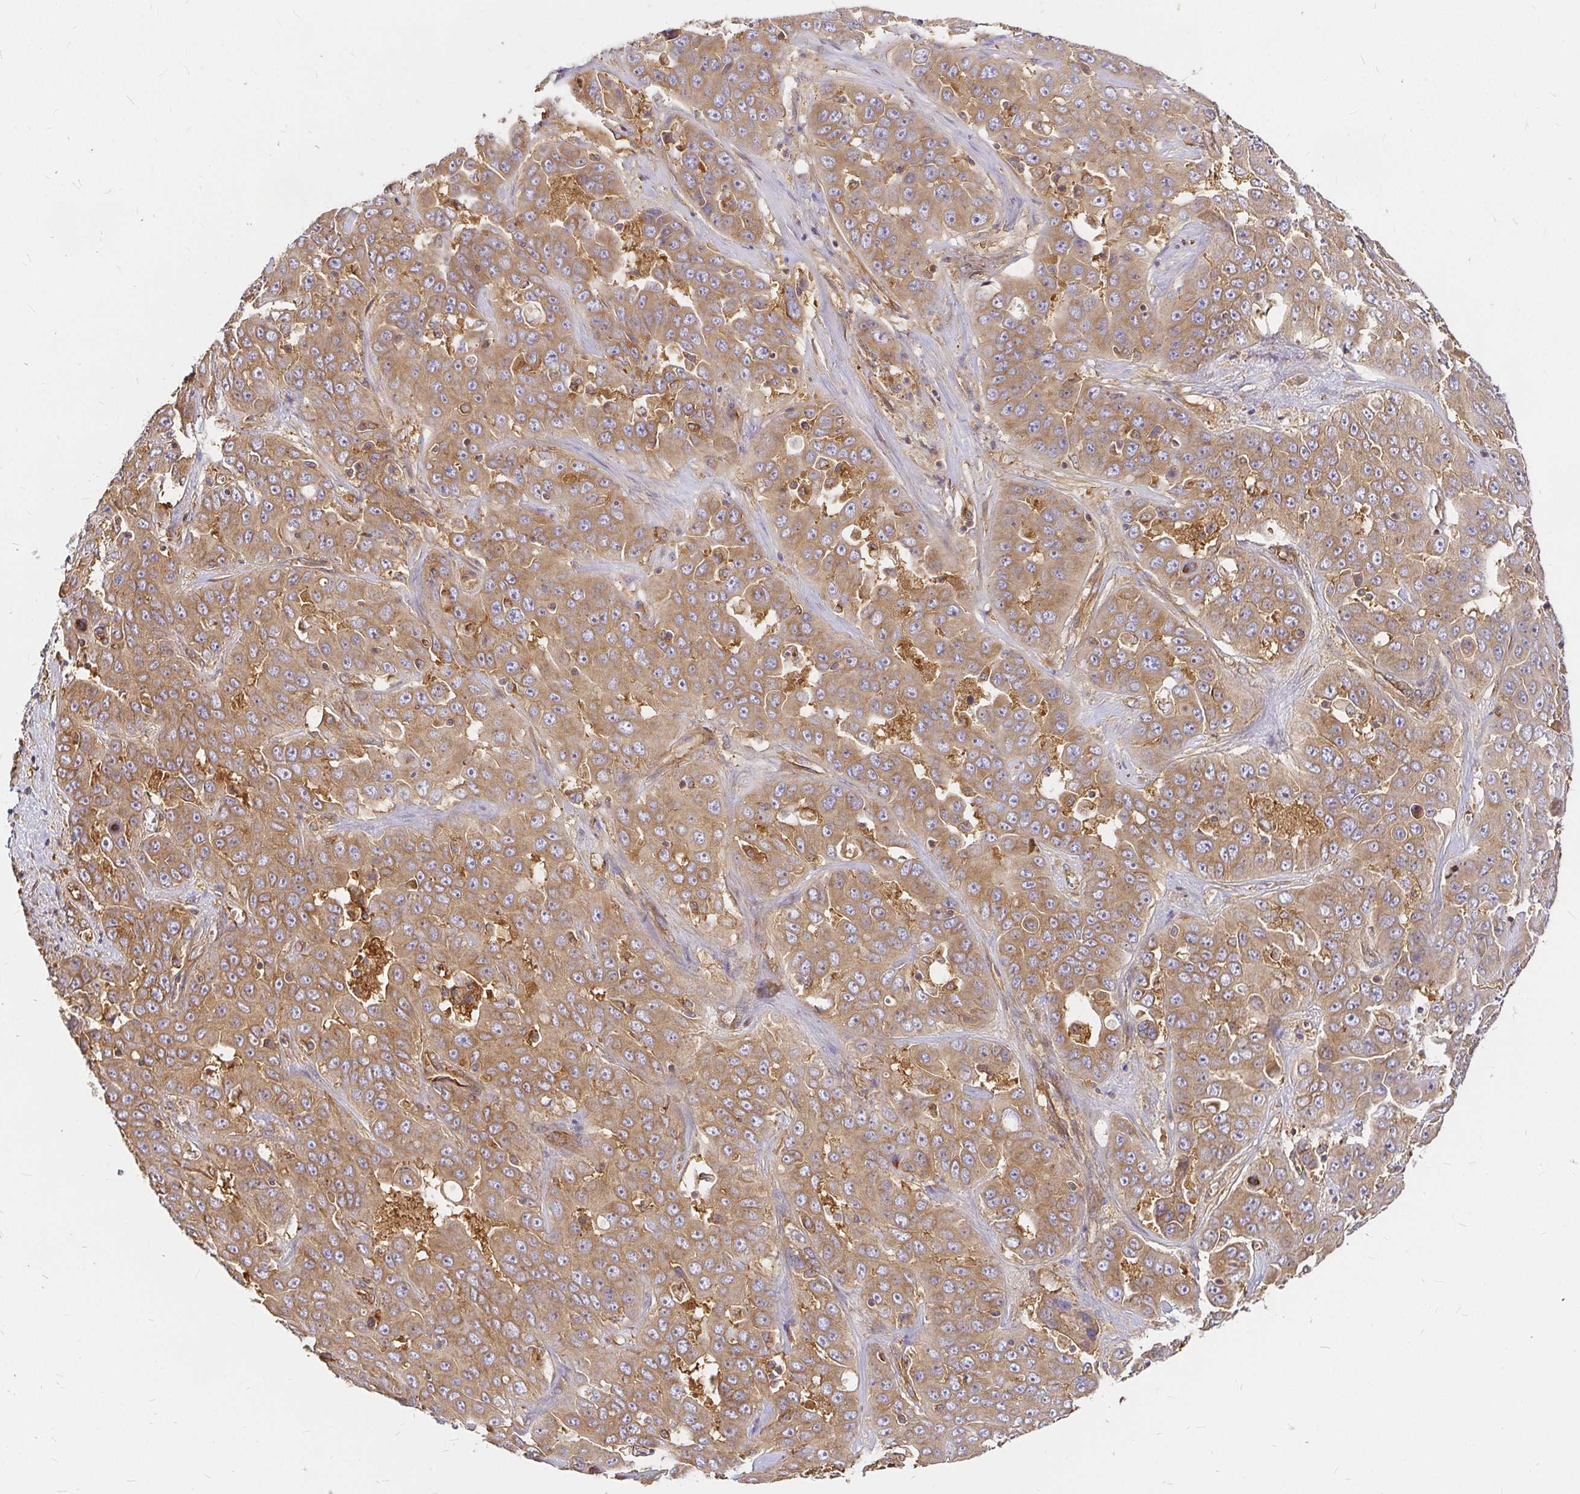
{"staining": {"intensity": "moderate", "quantity": ">75%", "location": "cytoplasmic/membranous"}, "tissue": "liver cancer", "cell_type": "Tumor cells", "image_type": "cancer", "snomed": [{"axis": "morphology", "description": "Cholangiocarcinoma"}, {"axis": "topography", "description": "Liver"}], "caption": "Brown immunohistochemical staining in human liver cholangiocarcinoma demonstrates moderate cytoplasmic/membranous expression in approximately >75% of tumor cells. The staining was performed using DAB (3,3'-diaminobenzidine) to visualize the protein expression in brown, while the nuclei were stained in blue with hematoxylin (Magnification: 20x).", "gene": "KIF5B", "patient": {"sex": "female", "age": 52}}